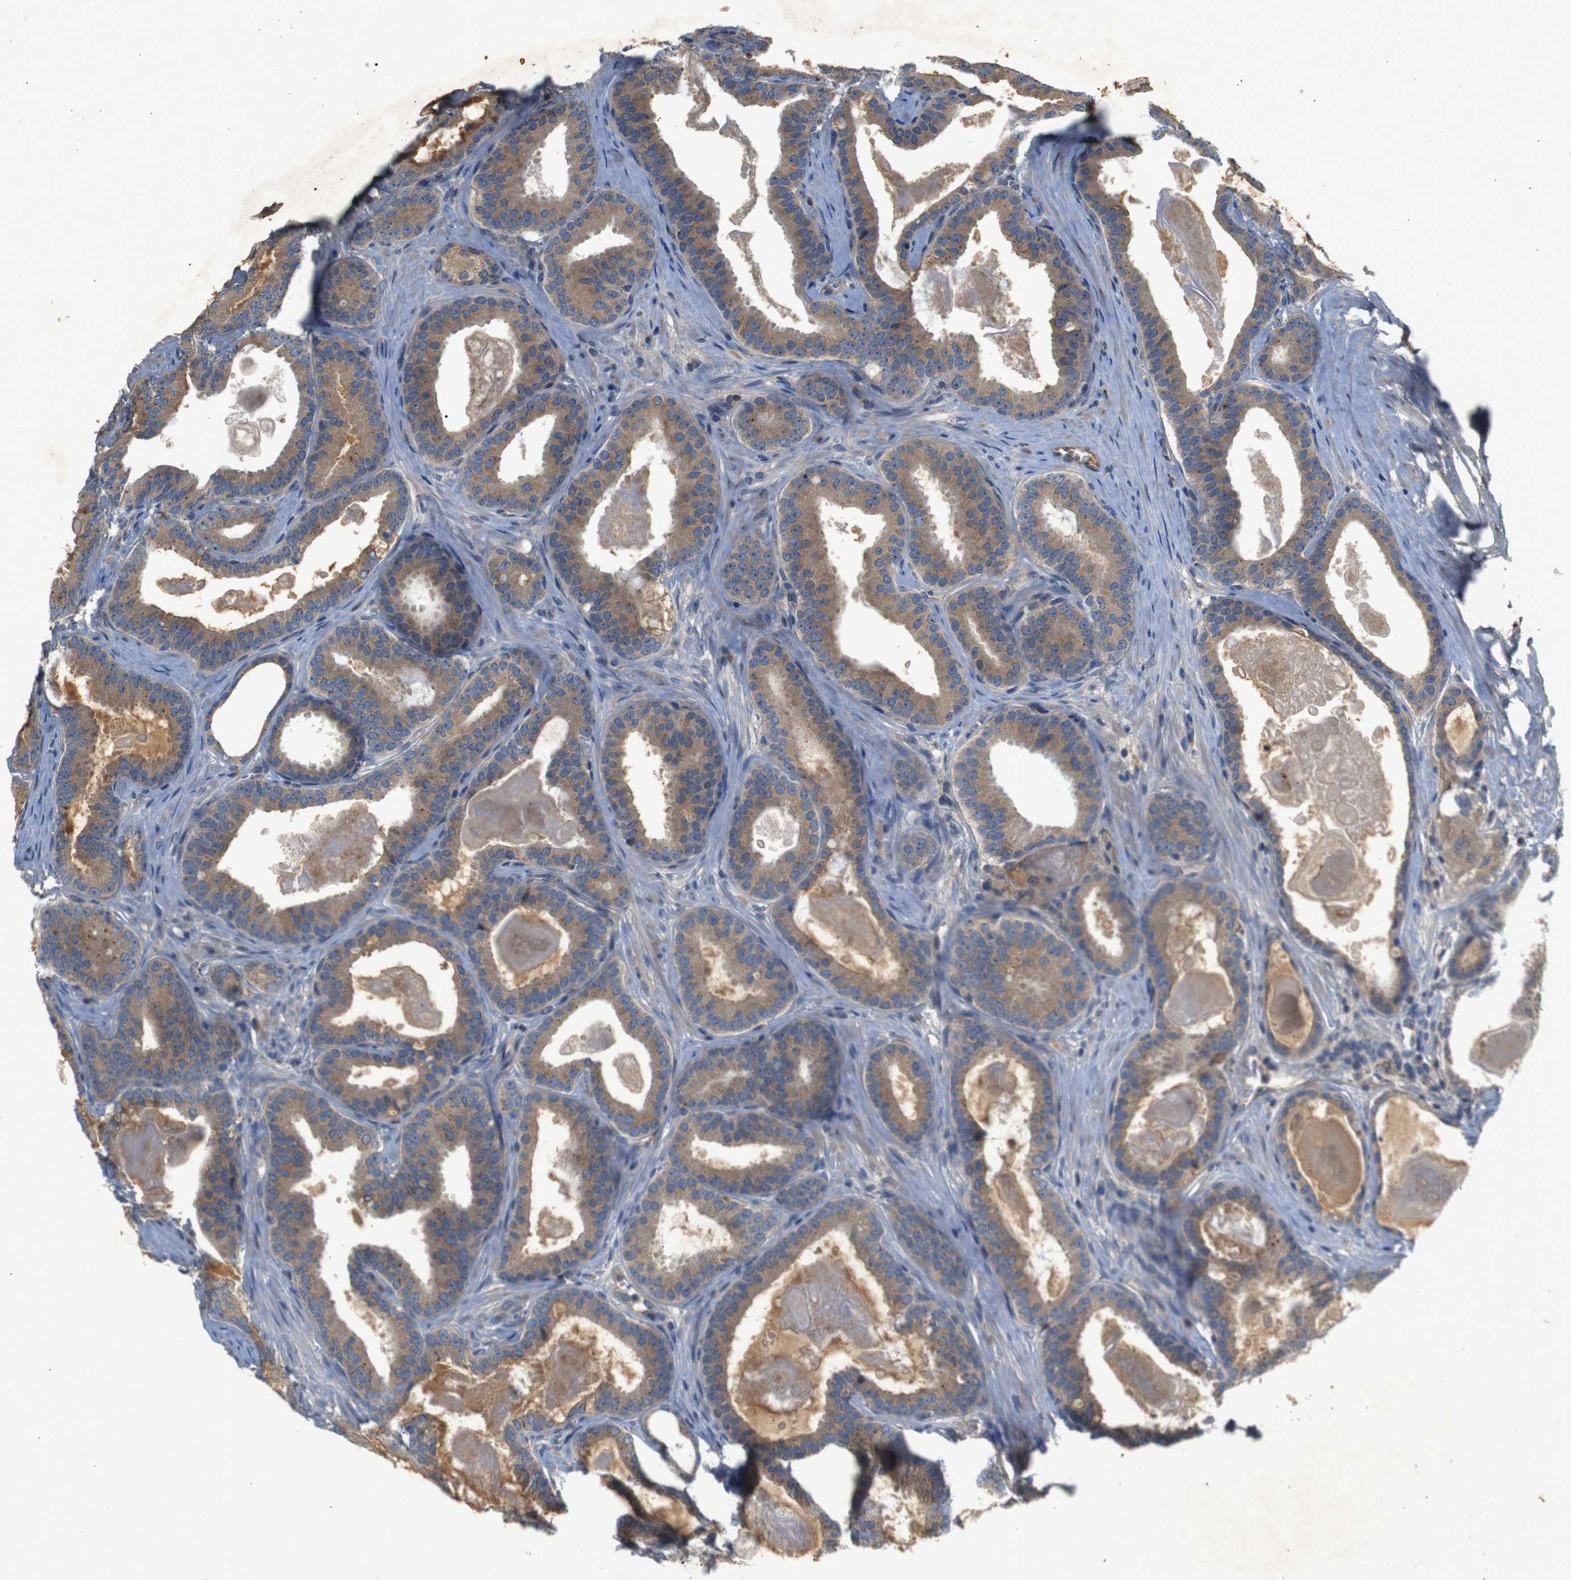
{"staining": {"intensity": "moderate", "quantity": ">75%", "location": "cytoplasmic/membranous"}, "tissue": "prostate cancer", "cell_type": "Tumor cells", "image_type": "cancer", "snomed": [{"axis": "morphology", "description": "Adenocarcinoma, High grade"}, {"axis": "topography", "description": "Prostate"}], "caption": "A brown stain labels moderate cytoplasmic/membranous expression of a protein in prostate adenocarcinoma (high-grade) tumor cells.", "gene": "PTPN1", "patient": {"sex": "male", "age": 60}}